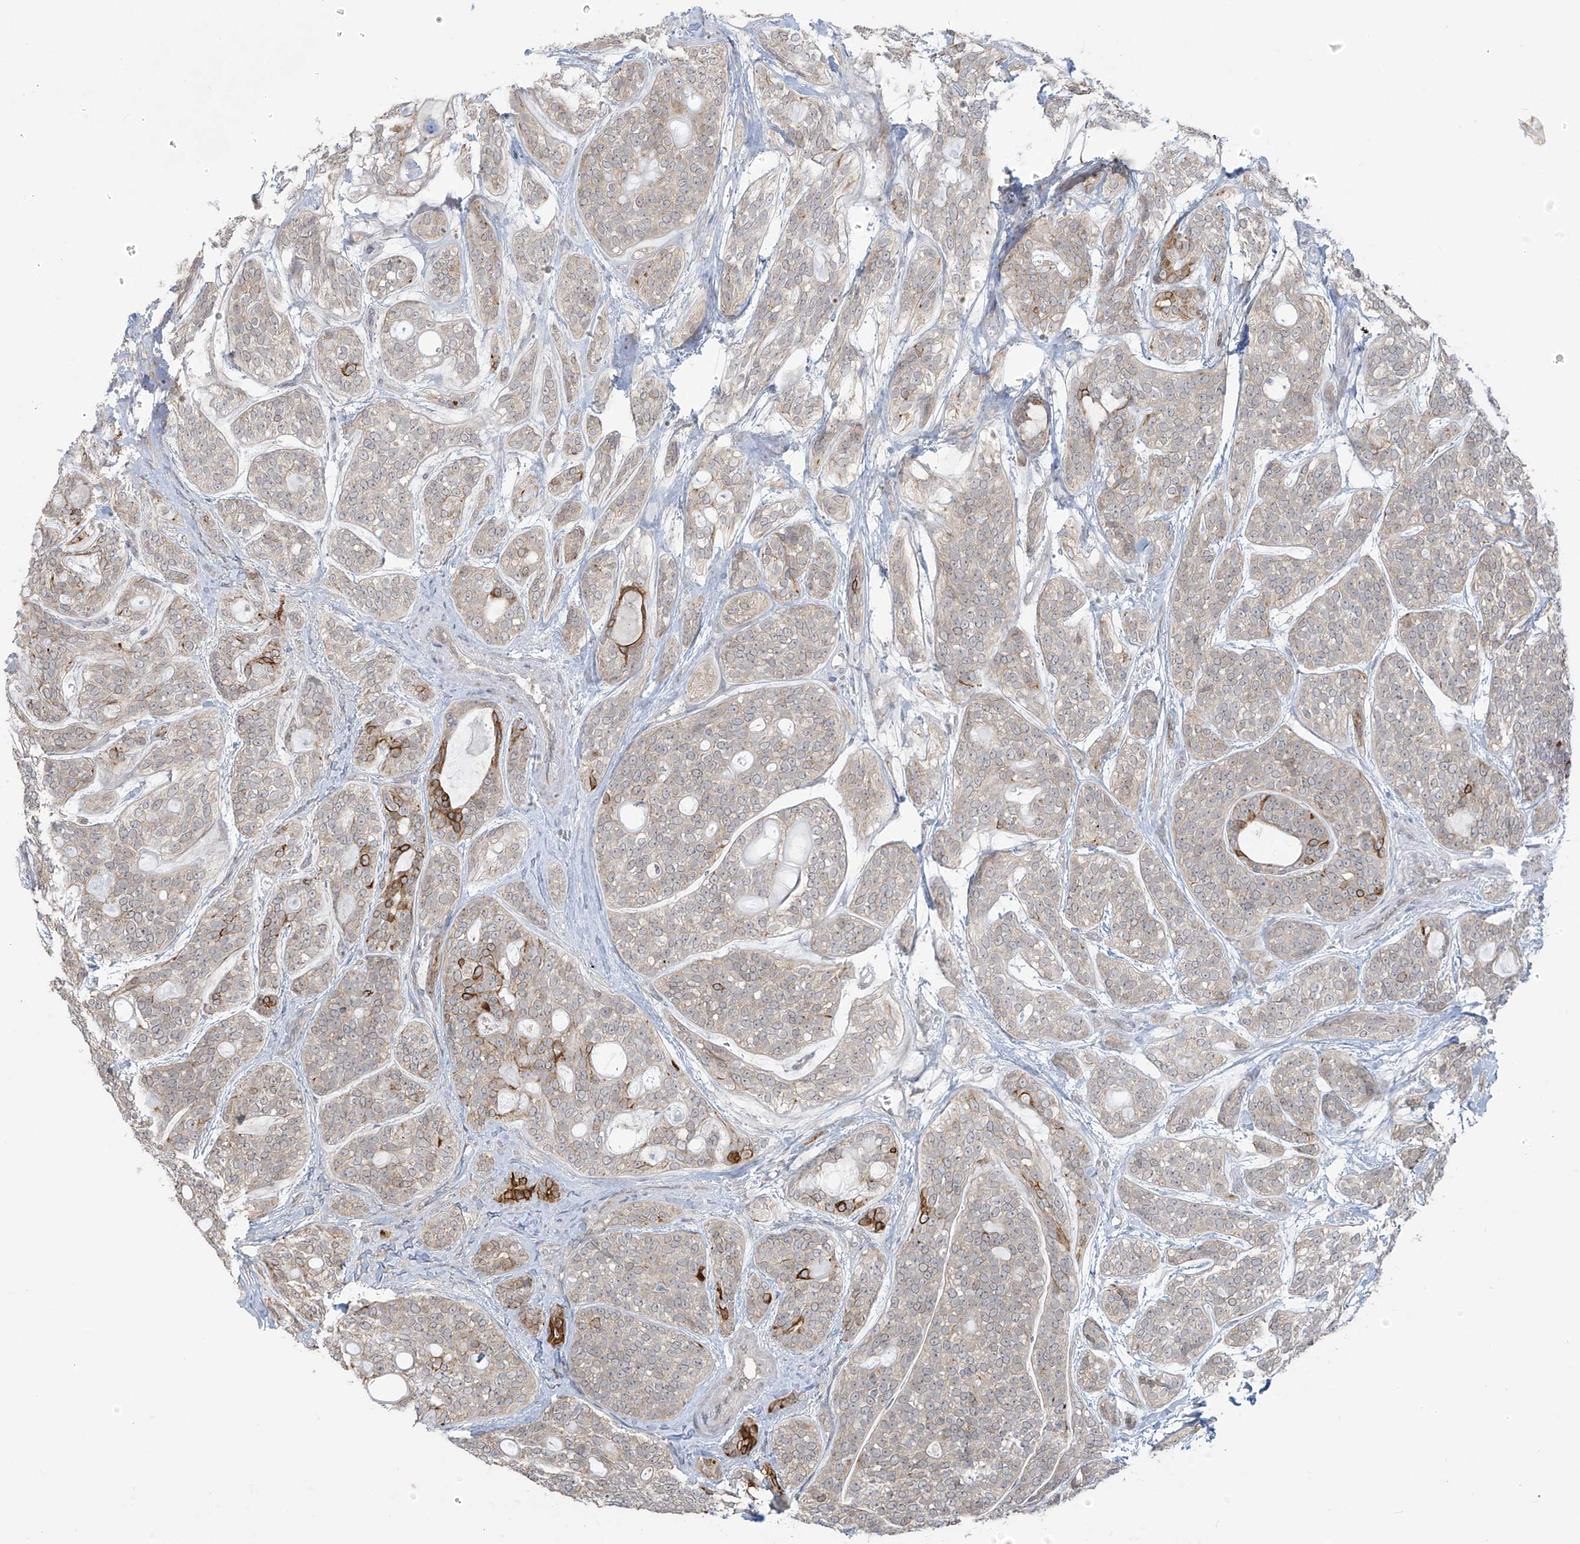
{"staining": {"intensity": "strong", "quantity": "<25%", "location": "cytoplasmic/membranous"}, "tissue": "head and neck cancer", "cell_type": "Tumor cells", "image_type": "cancer", "snomed": [{"axis": "morphology", "description": "Adenocarcinoma, NOS"}, {"axis": "topography", "description": "Head-Neck"}], "caption": "Head and neck cancer tissue exhibits strong cytoplasmic/membranous expression in about <25% of tumor cells, visualized by immunohistochemistry.", "gene": "HDDC2", "patient": {"sex": "male", "age": 66}}